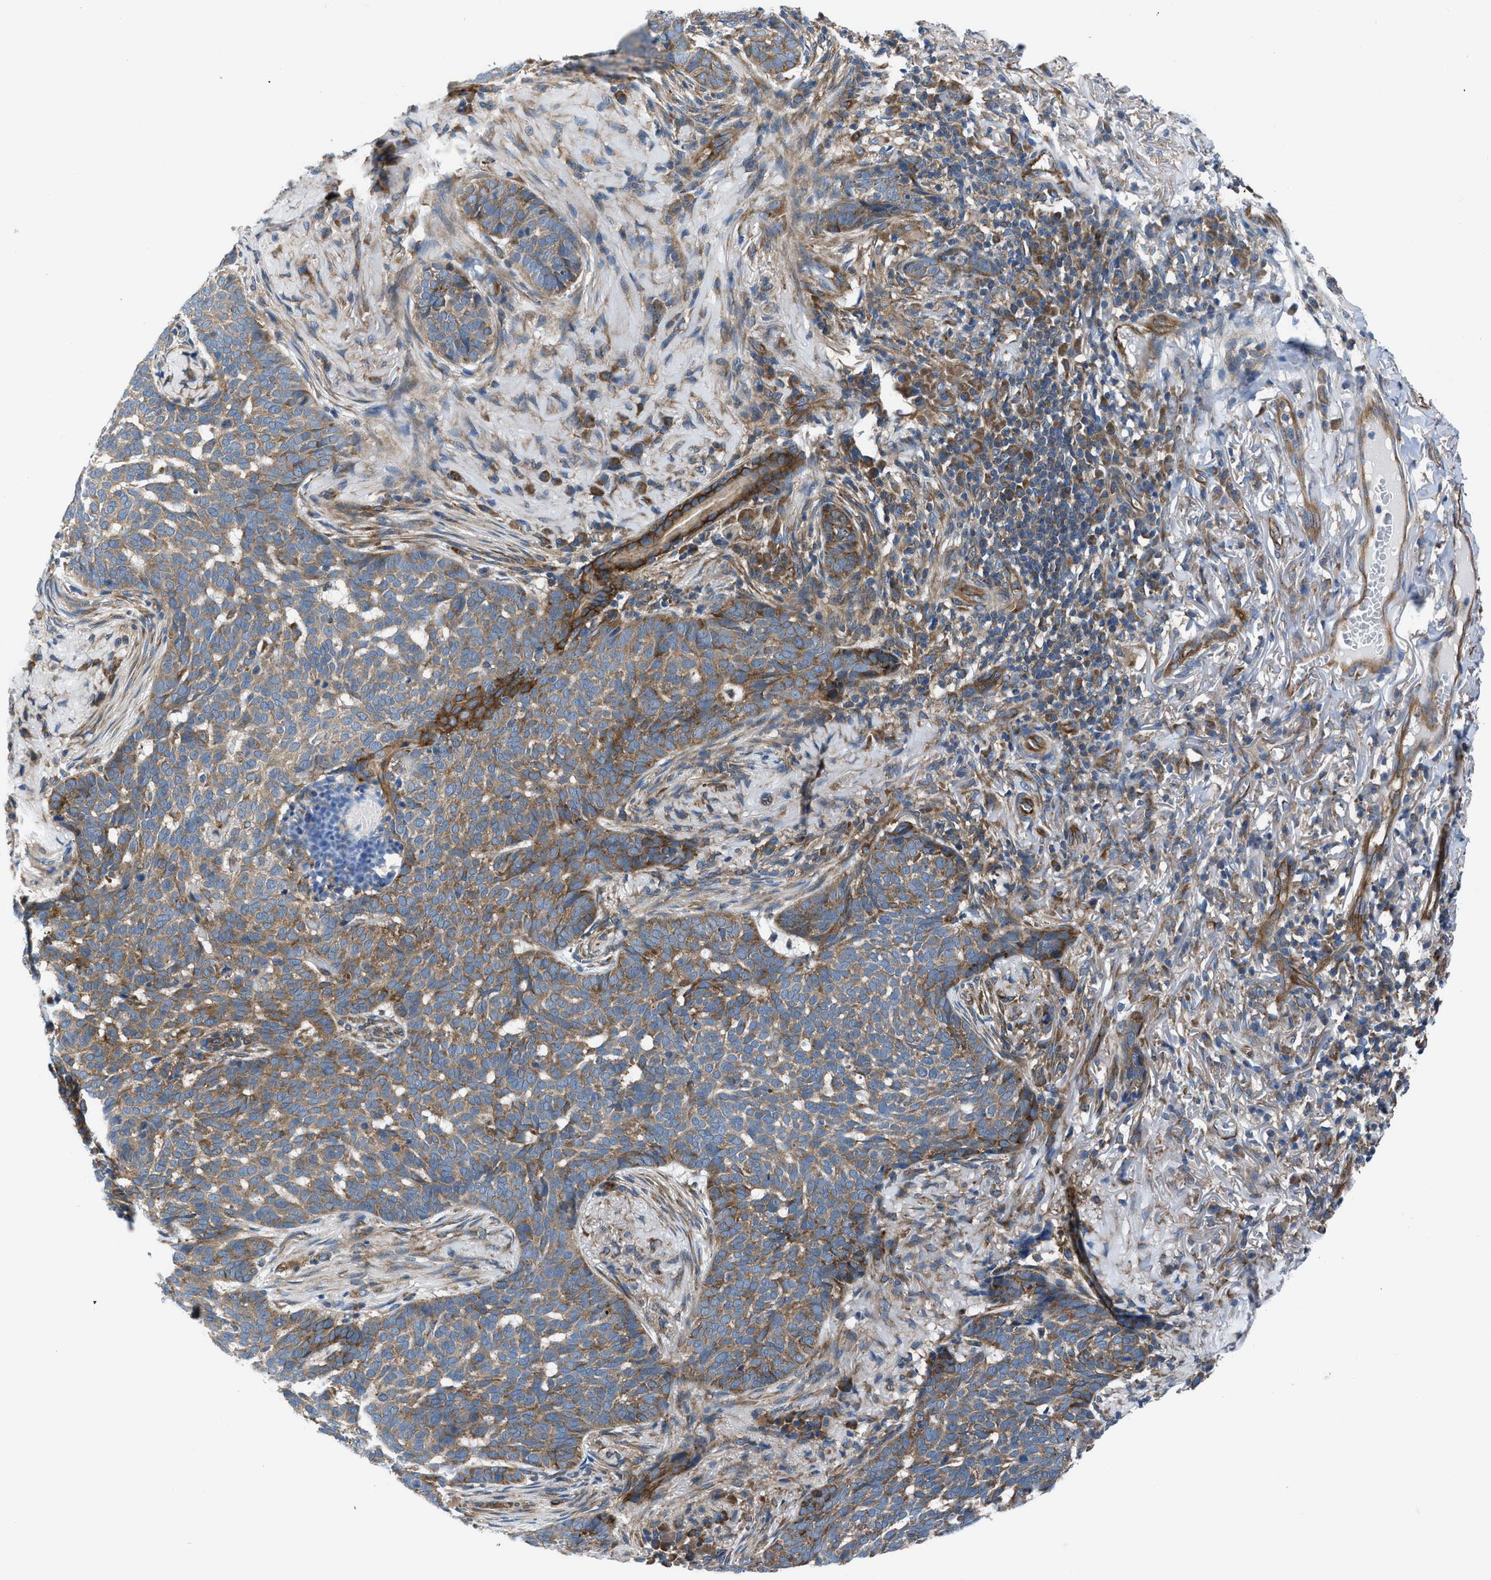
{"staining": {"intensity": "moderate", "quantity": ">75%", "location": "cytoplasmic/membranous"}, "tissue": "skin cancer", "cell_type": "Tumor cells", "image_type": "cancer", "snomed": [{"axis": "morphology", "description": "Basal cell carcinoma"}, {"axis": "topography", "description": "Skin"}], "caption": "Human skin cancer (basal cell carcinoma) stained with a protein marker exhibits moderate staining in tumor cells.", "gene": "TRIP4", "patient": {"sex": "male", "age": 85}}